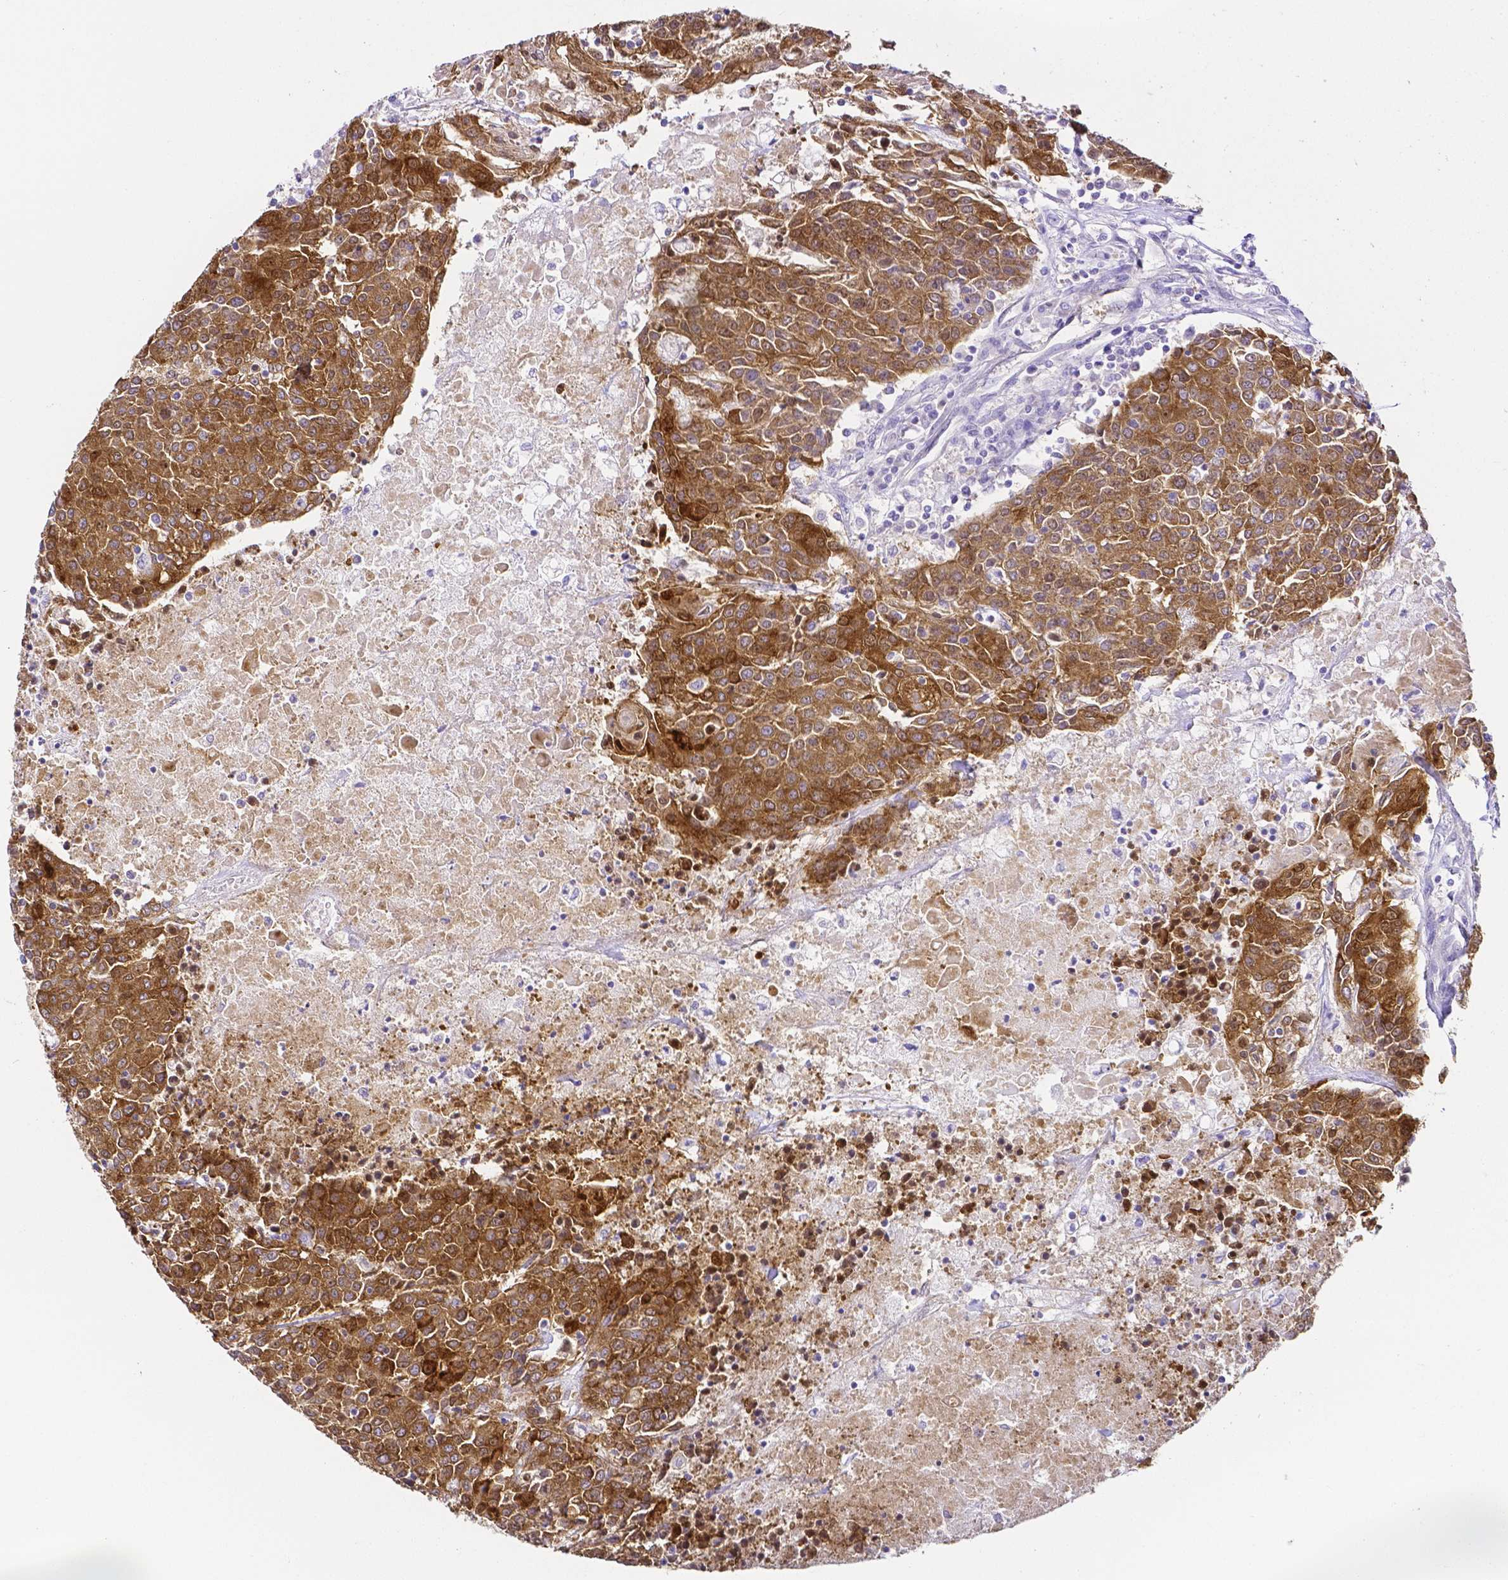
{"staining": {"intensity": "moderate", "quantity": ">75%", "location": "cytoplasmic/membranous"}, "tissue": "urothelial cancer", "cell_type": "Tumor cells", "image_type": "cancer", "snomed": [{"axis": "morphology", "description": "Urothelial carcinoma, High grade"}, {"axis": "topography", "description": "Urinary bladder"}], "caption": "A brown stain highlights moderate cytoplasmic/membranous positivity of a protein in high-grade urothelial carcinoma tumor cells.", "gene": "PKP3", "patient": {"sex": "female", "age": 85}}